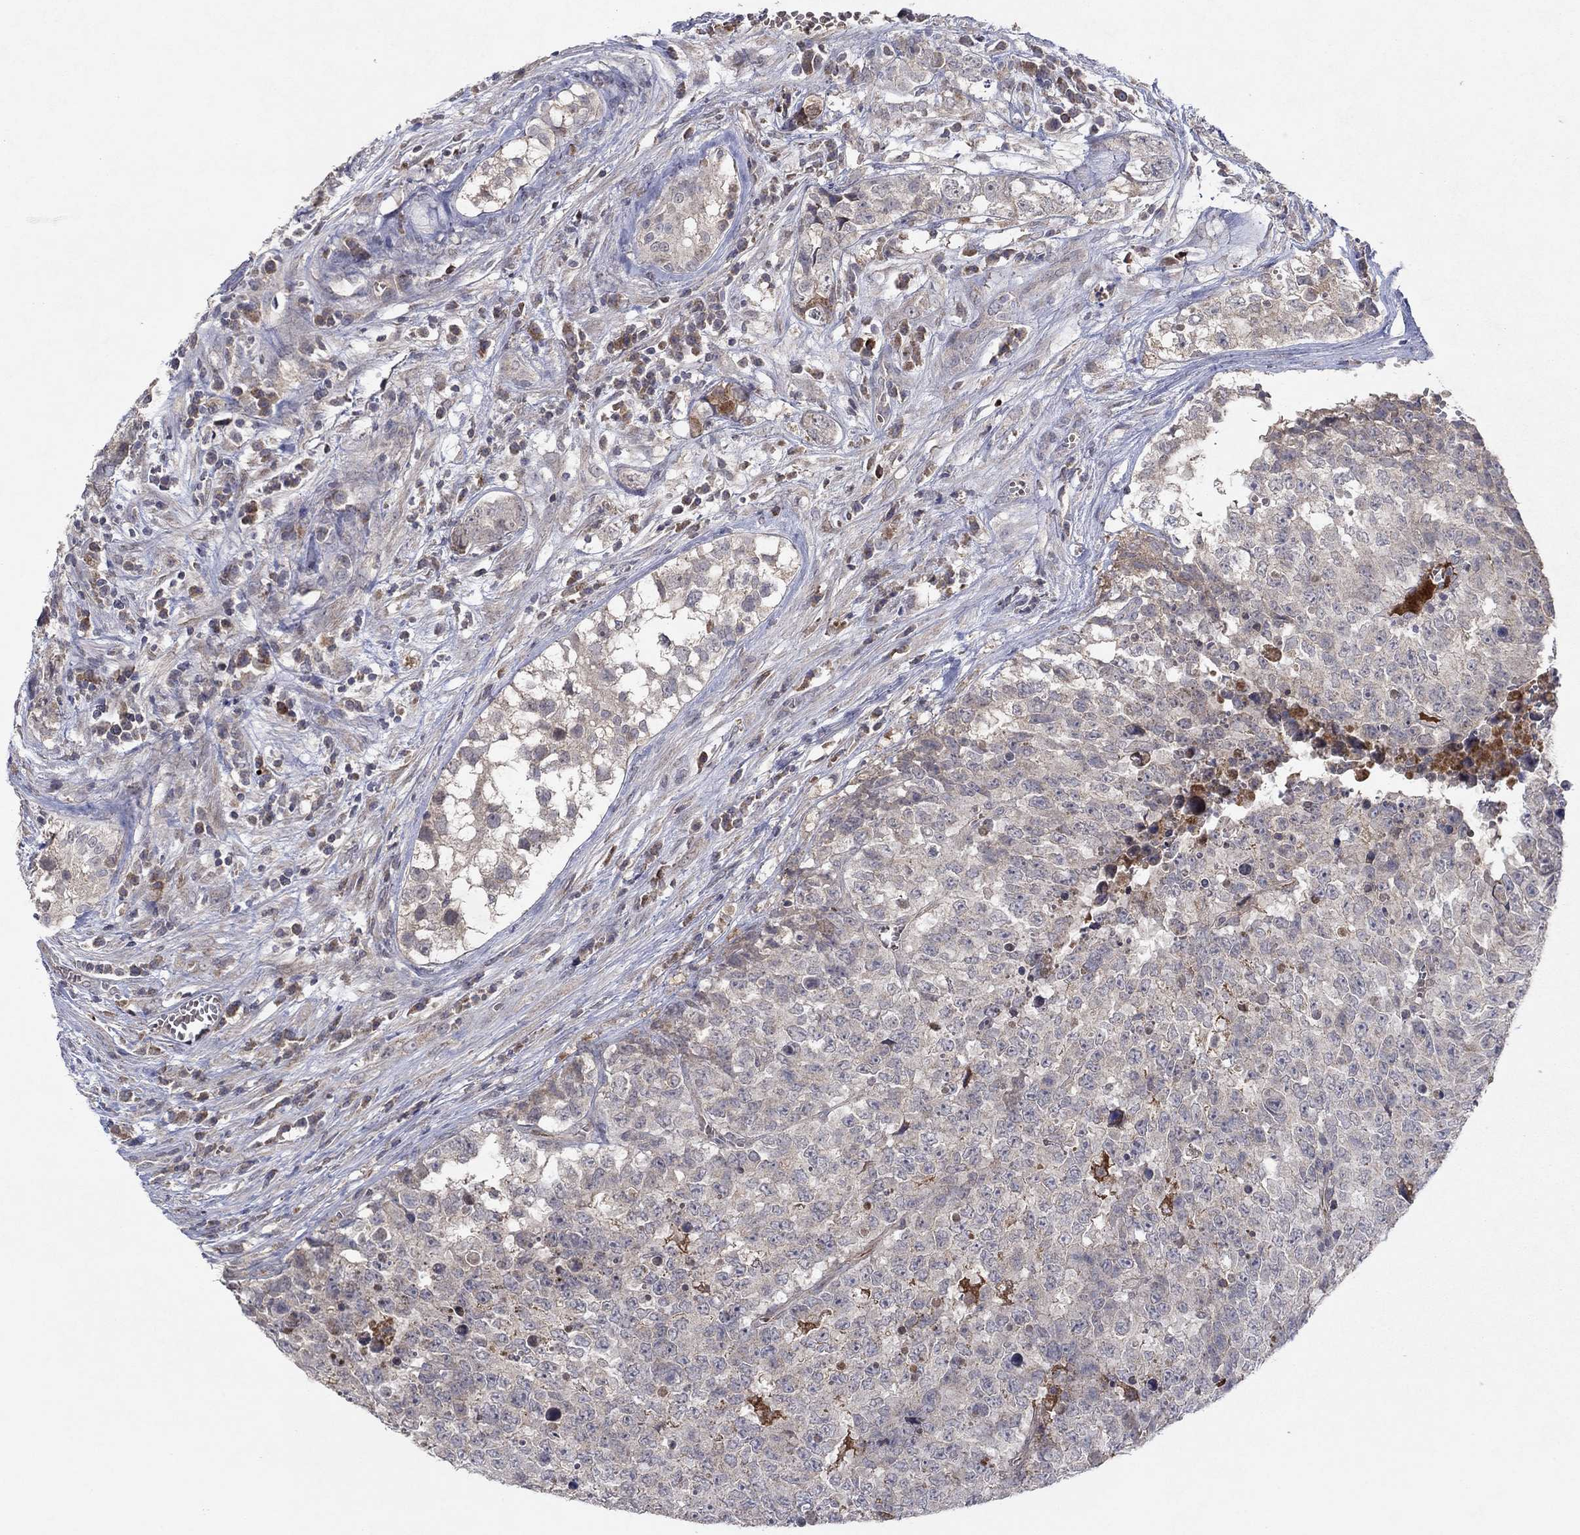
{"staining": {"intensity": "negative", "quantity": "none", "location": "none"}, "tissue": "testis cancer", "cell_type": "Tumor cells", "image_type": "cancer", "snomed": [{"axis": "morphology", "description": "Carcinoma, Embryonal, NOS"}, {"axis": "topography", "description": "Testis"}], "caption": "Embryonal carcinoma (testis) stained for a protein using immunohistochemistry demonstrates no staining tumor cells.", "gene": "IL4", "patient": {"sex": "male", "age": 23}}